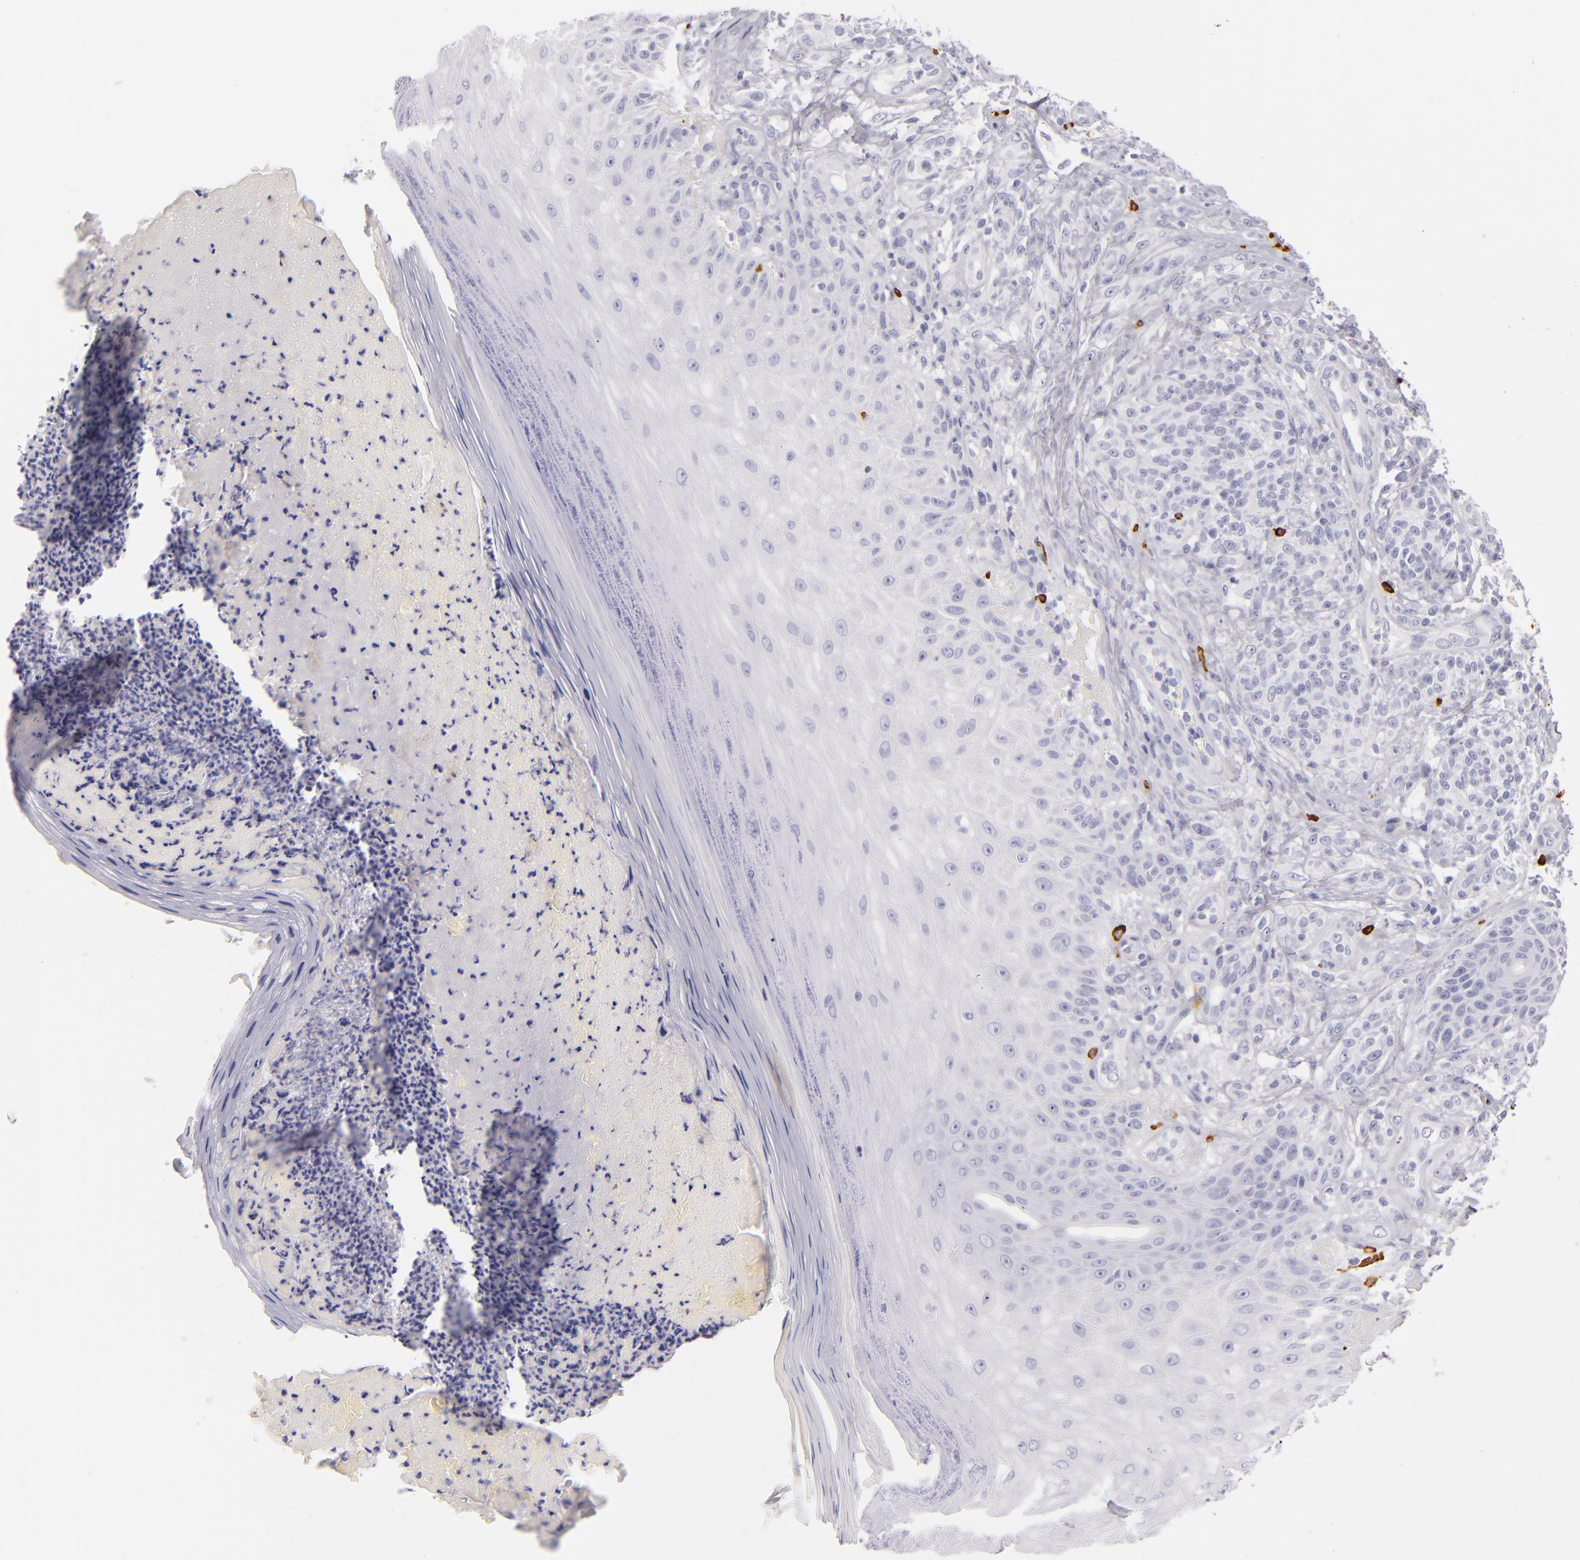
{"staining": {"intensity": "negative", "quantity": "none", "location": "none"}, "tissue": "melanoma", "cell_type": "Tumor cells", "image_type": "cancer", "snomed": [{"axis": "morphology", "description": "Malignant melanoma, NOS"}, {"axis": "topography", "description": "Skin"}], "caption": "The photomicrograph demonstrates no significant staining in tumor cells of malignant melanoma.", "gene": "TPSD1", "patient": {"sex": "male", "age": 57}}